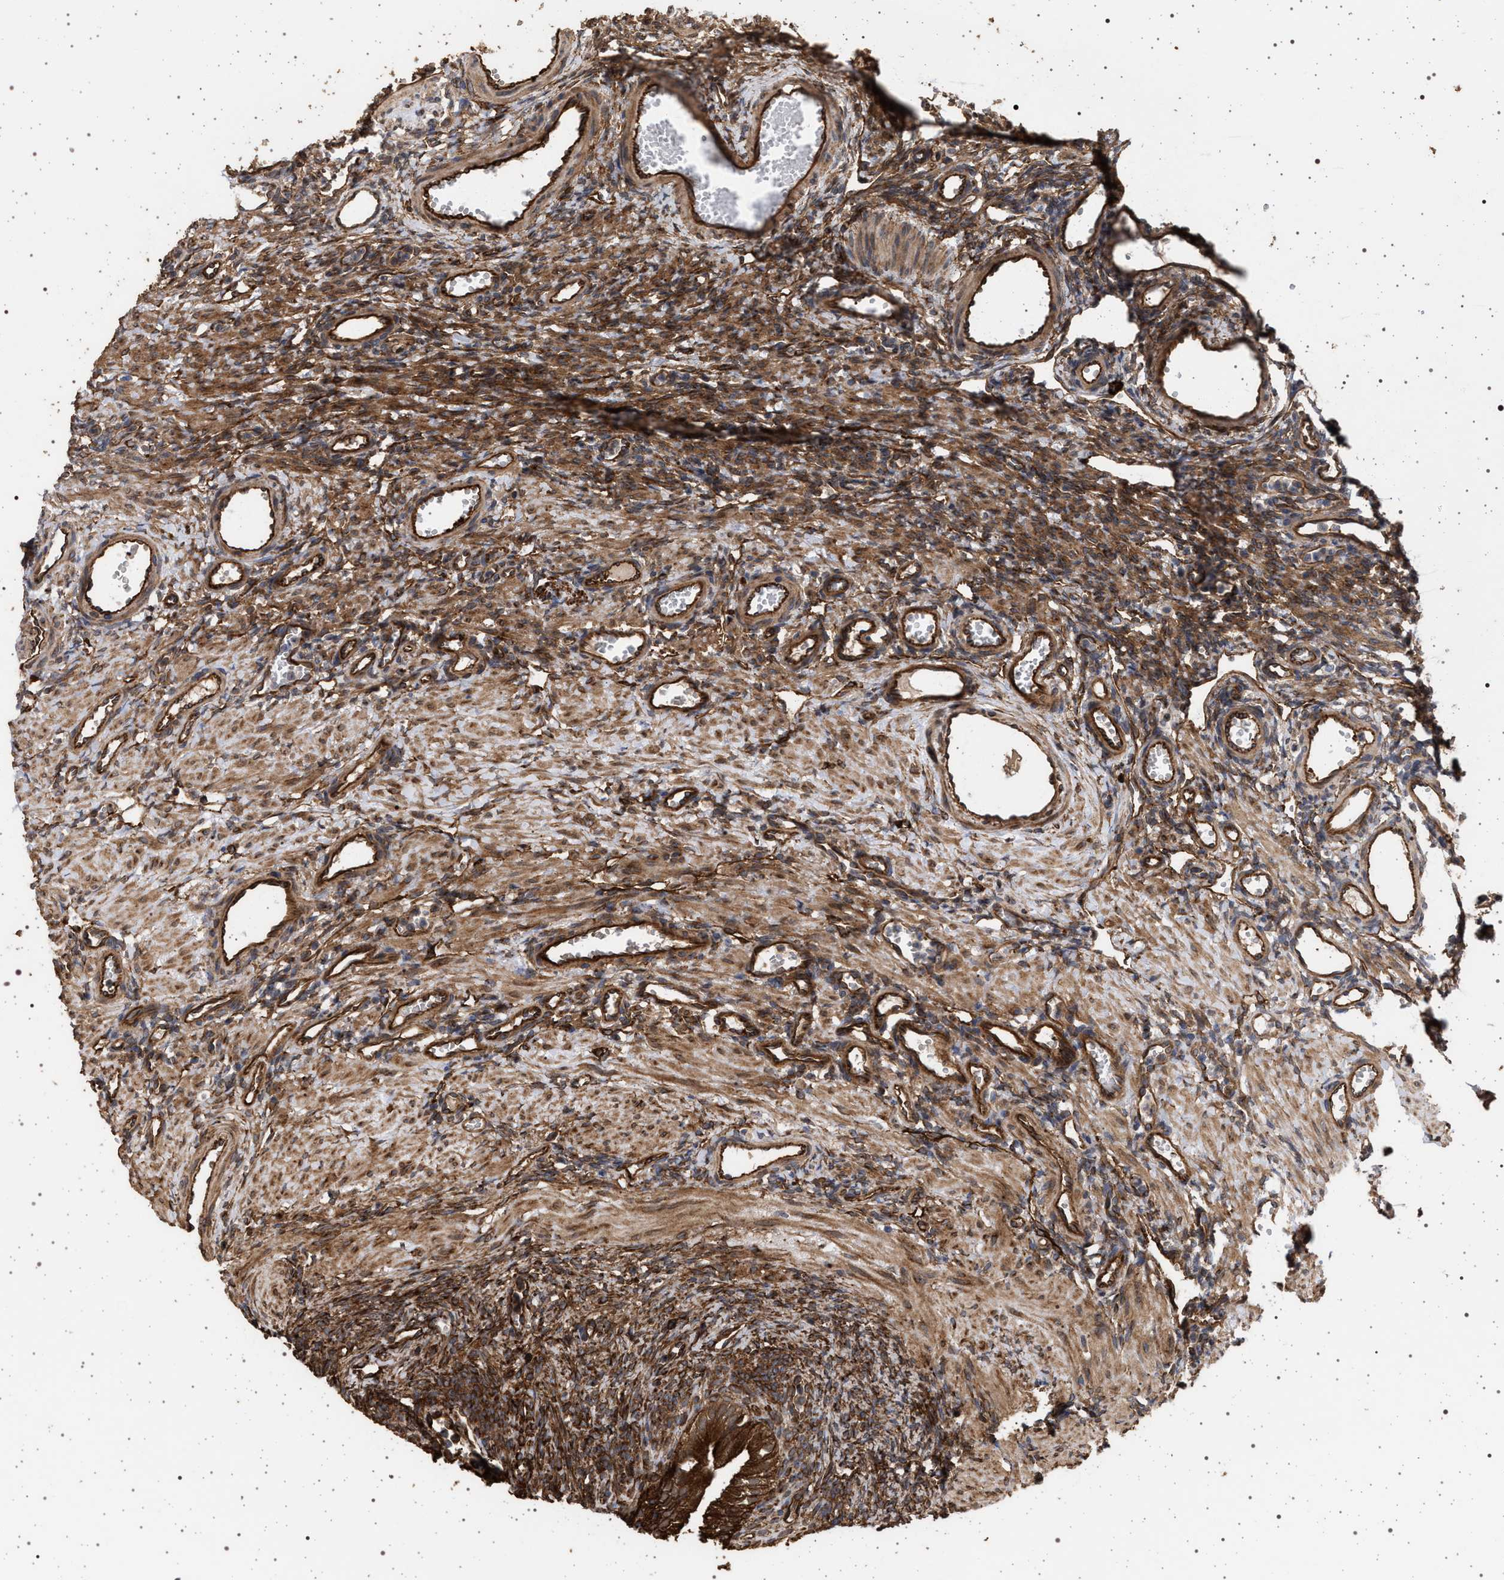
{"staining": {"intensity": "strong", "quantity": ">75%", "location": "cytoplasmic/membranous"}, "tissue": "ovary", "cell_type": "Follicle cells", "image_type": "normal", "snomed": [{"axis": "morphology", "description": "Normal tissue, NOS"}, {"axis": "topography", "description": "Ovary"}], "caption": "A micrograph showing strong cytoplasmic/membranous positivity in approximately >75% of follicle cells in unremarkable ovary, as visualized by brown immunohistochemical staining.", "gene": "IFT20", "patient": {"sex": "female", "age": 33}}